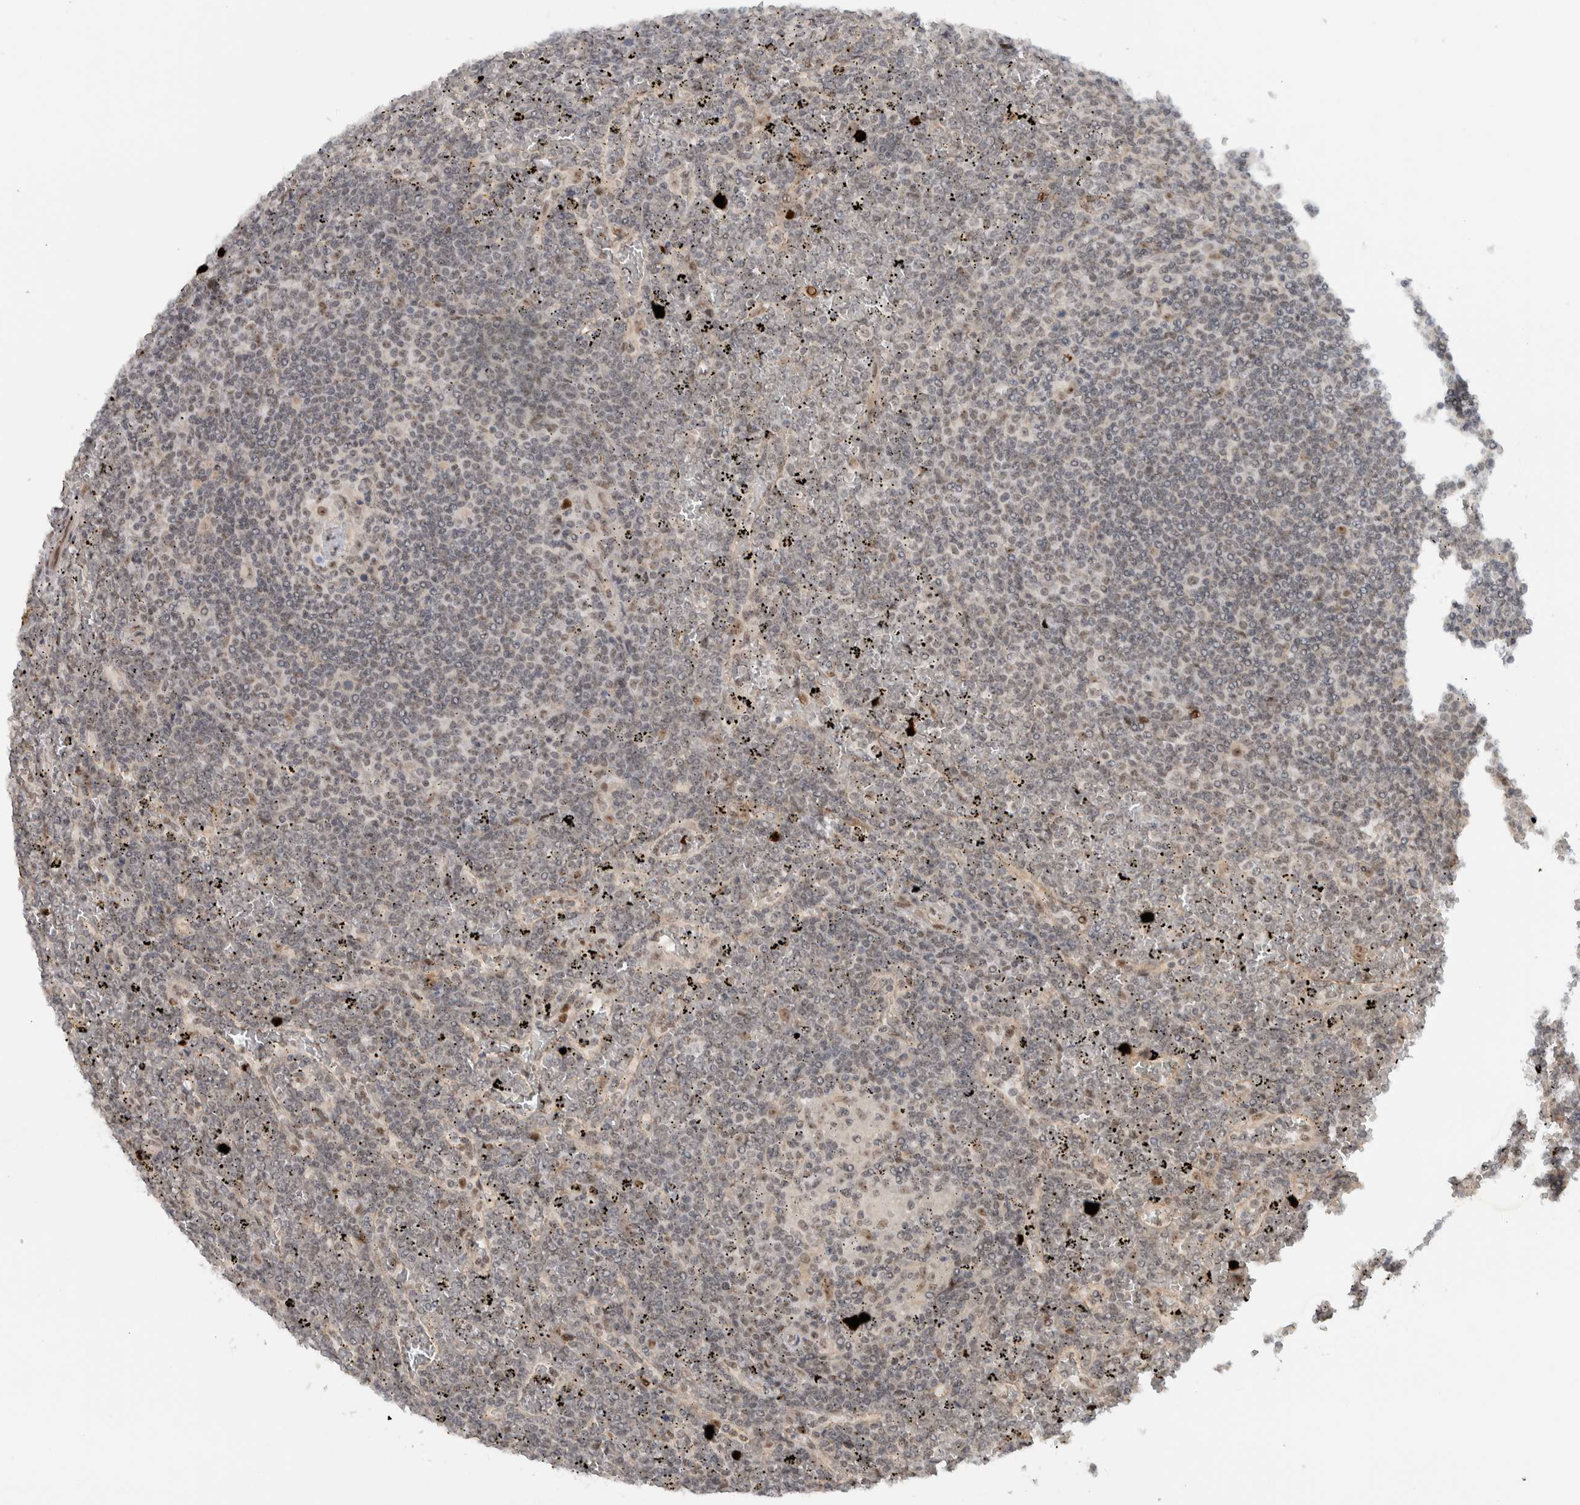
{"staining": {"intensity": "weak", "quantity": "<25%", "location": "nuclear"}, "tissue": "lymphoma", "cell_type": "Tumor cells", "image_type": "cancer", "snomed": [{"axis": "morphology", "description": "Malignant lymphoma, non-Hodgkin's type, Low grade"}, {"axis": "topography", "description": "Spleen"}], "caption": "Tumor cells show no significant staining in malignant lymphoma, non-Hodgkin's type (low-grade).", "gene": "ZFP91", "patient": {"sex": "female", "age": 19}}